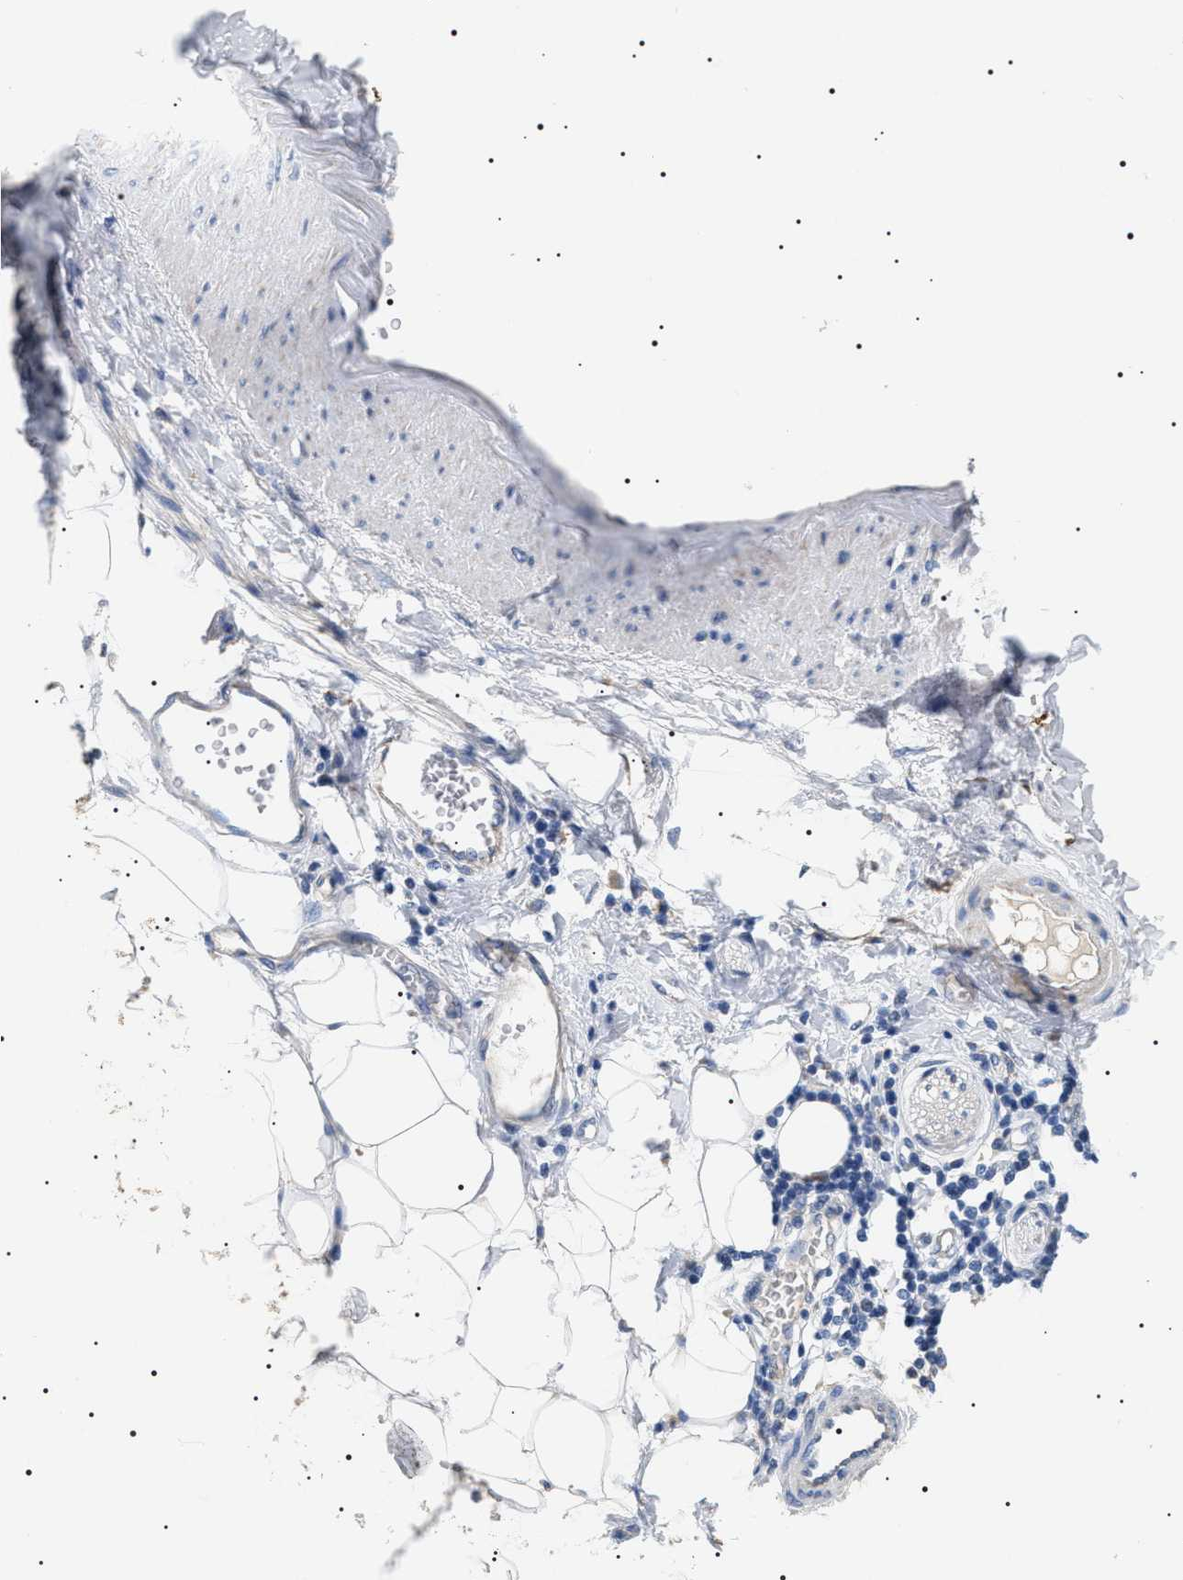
{"staining": {"intensity": "negative", "quantity": "none", "location": "none"}, "tissue": "adipose tissue", "cell_type": "Adipocytes", "image_type": "normal", "snomed": [{"axis": "morphology", "description": "Normal tissue, NOS"}, {"axis": "morphology", "description": "Adenocarcinoma, NOS"}, {"axis": "topography", "description": "Duodenum"}, {"axis": "topography", "description": "Peripheral nerve tissue"}], "caption": "Protein analysis of benign adipose tissue exhibits no significant staining in adipocytes. (DAB IHC, high magnification).", "gene": "TMEM222", "patient": {"sex": "female", "age": 60}}